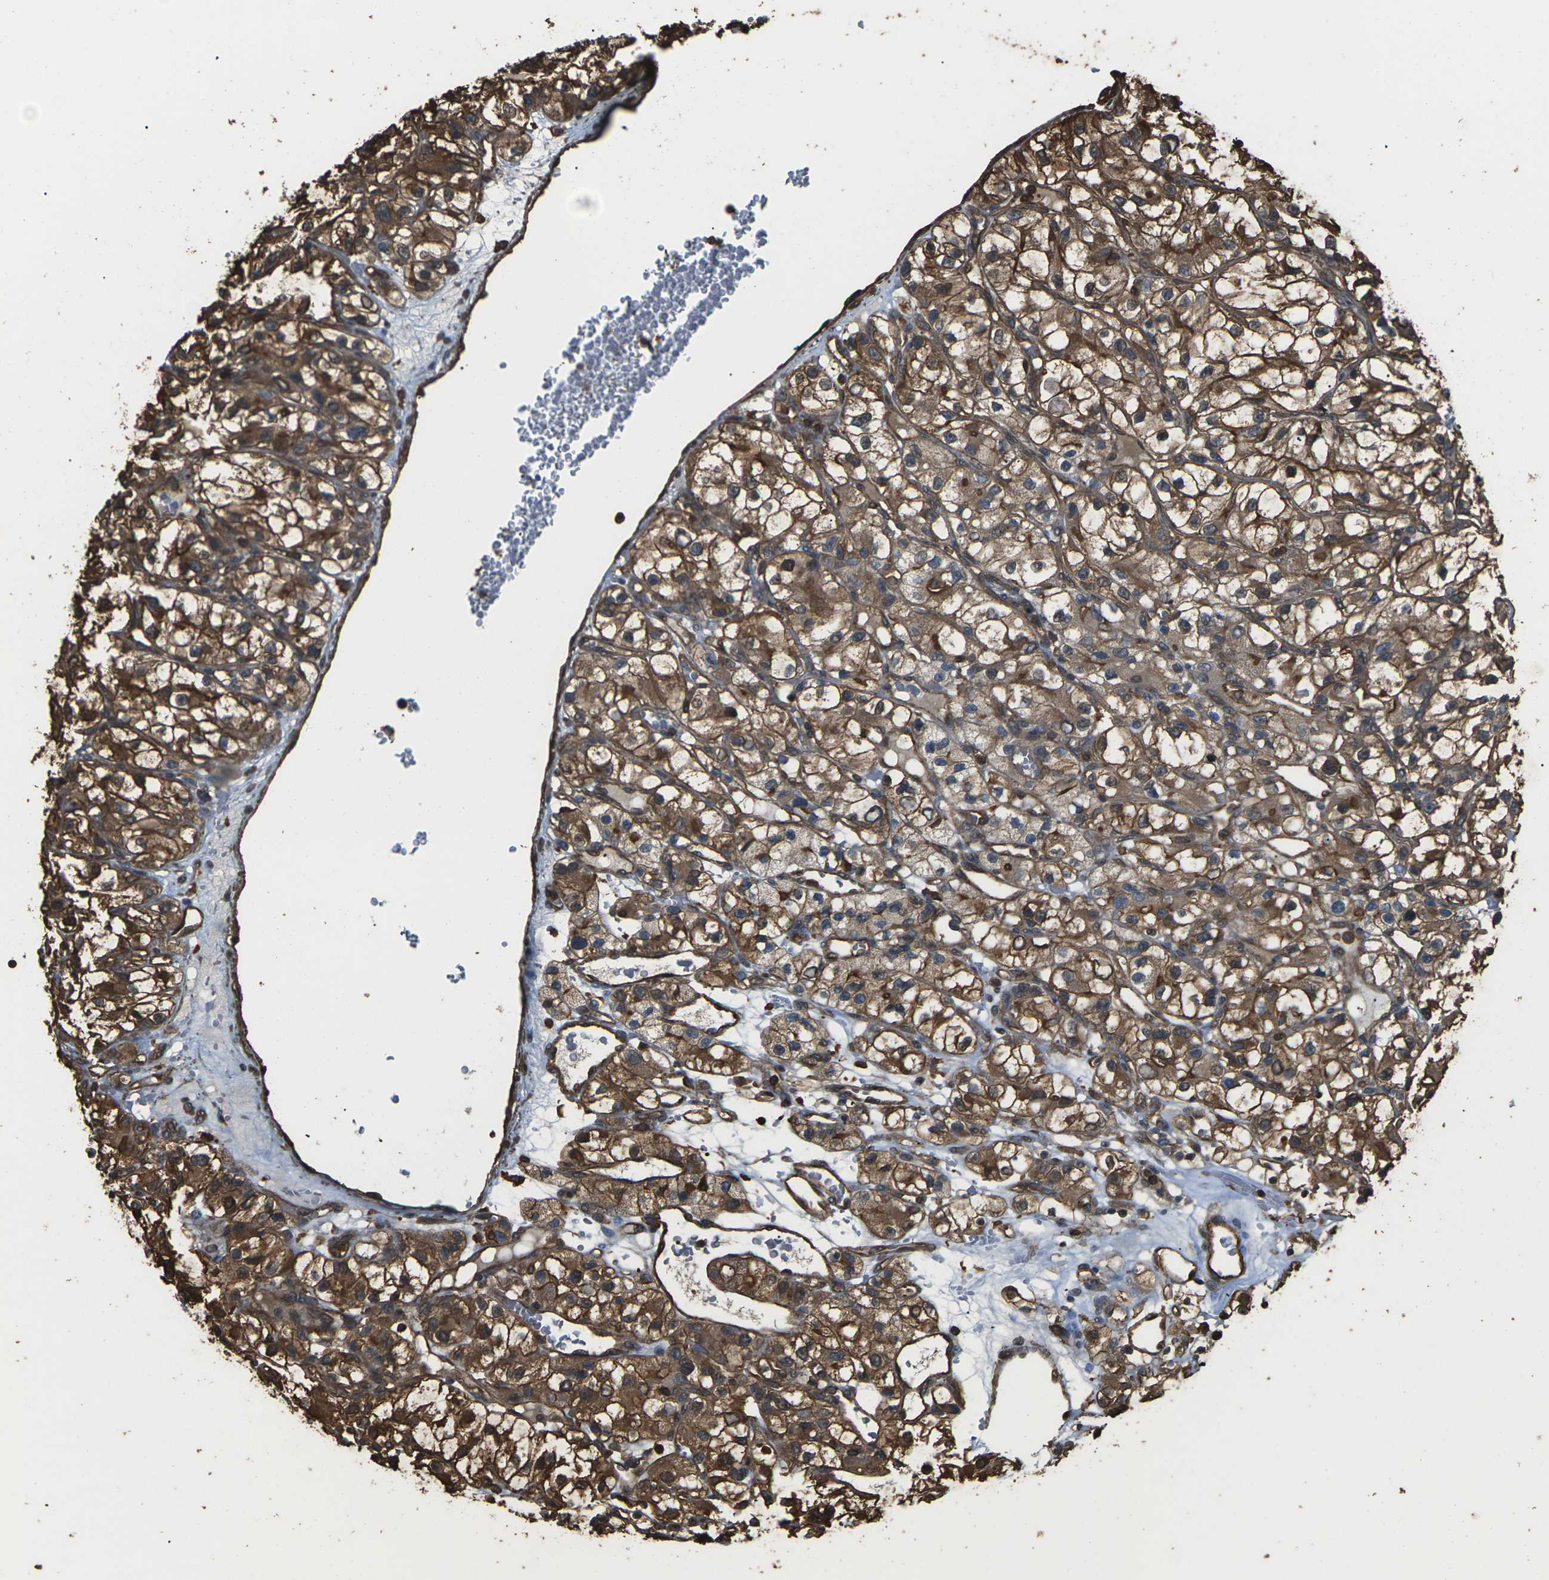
{"staining": {"intensity": "moderate", "quantity": ">75%", "location": "cytoplasmic/membranous"}, "tissue": "renal cancer", "cell_type": "Tumor cells", "image_type": "cancer", "snomed": [{"axis": "morphology", "description": "Adenocarcinoma, NOS"}, {"axis": "topography", "description": "Kidney"}], "caption": "DAB immunohistochemical staining of human adenocarcinoma (renal) exhibits moderate cytoplasmic/membranous protein positivity in approximately >75% of tumor cells.", "gene": "DHPS", "patient": {"sex": "female", "age": 57}}